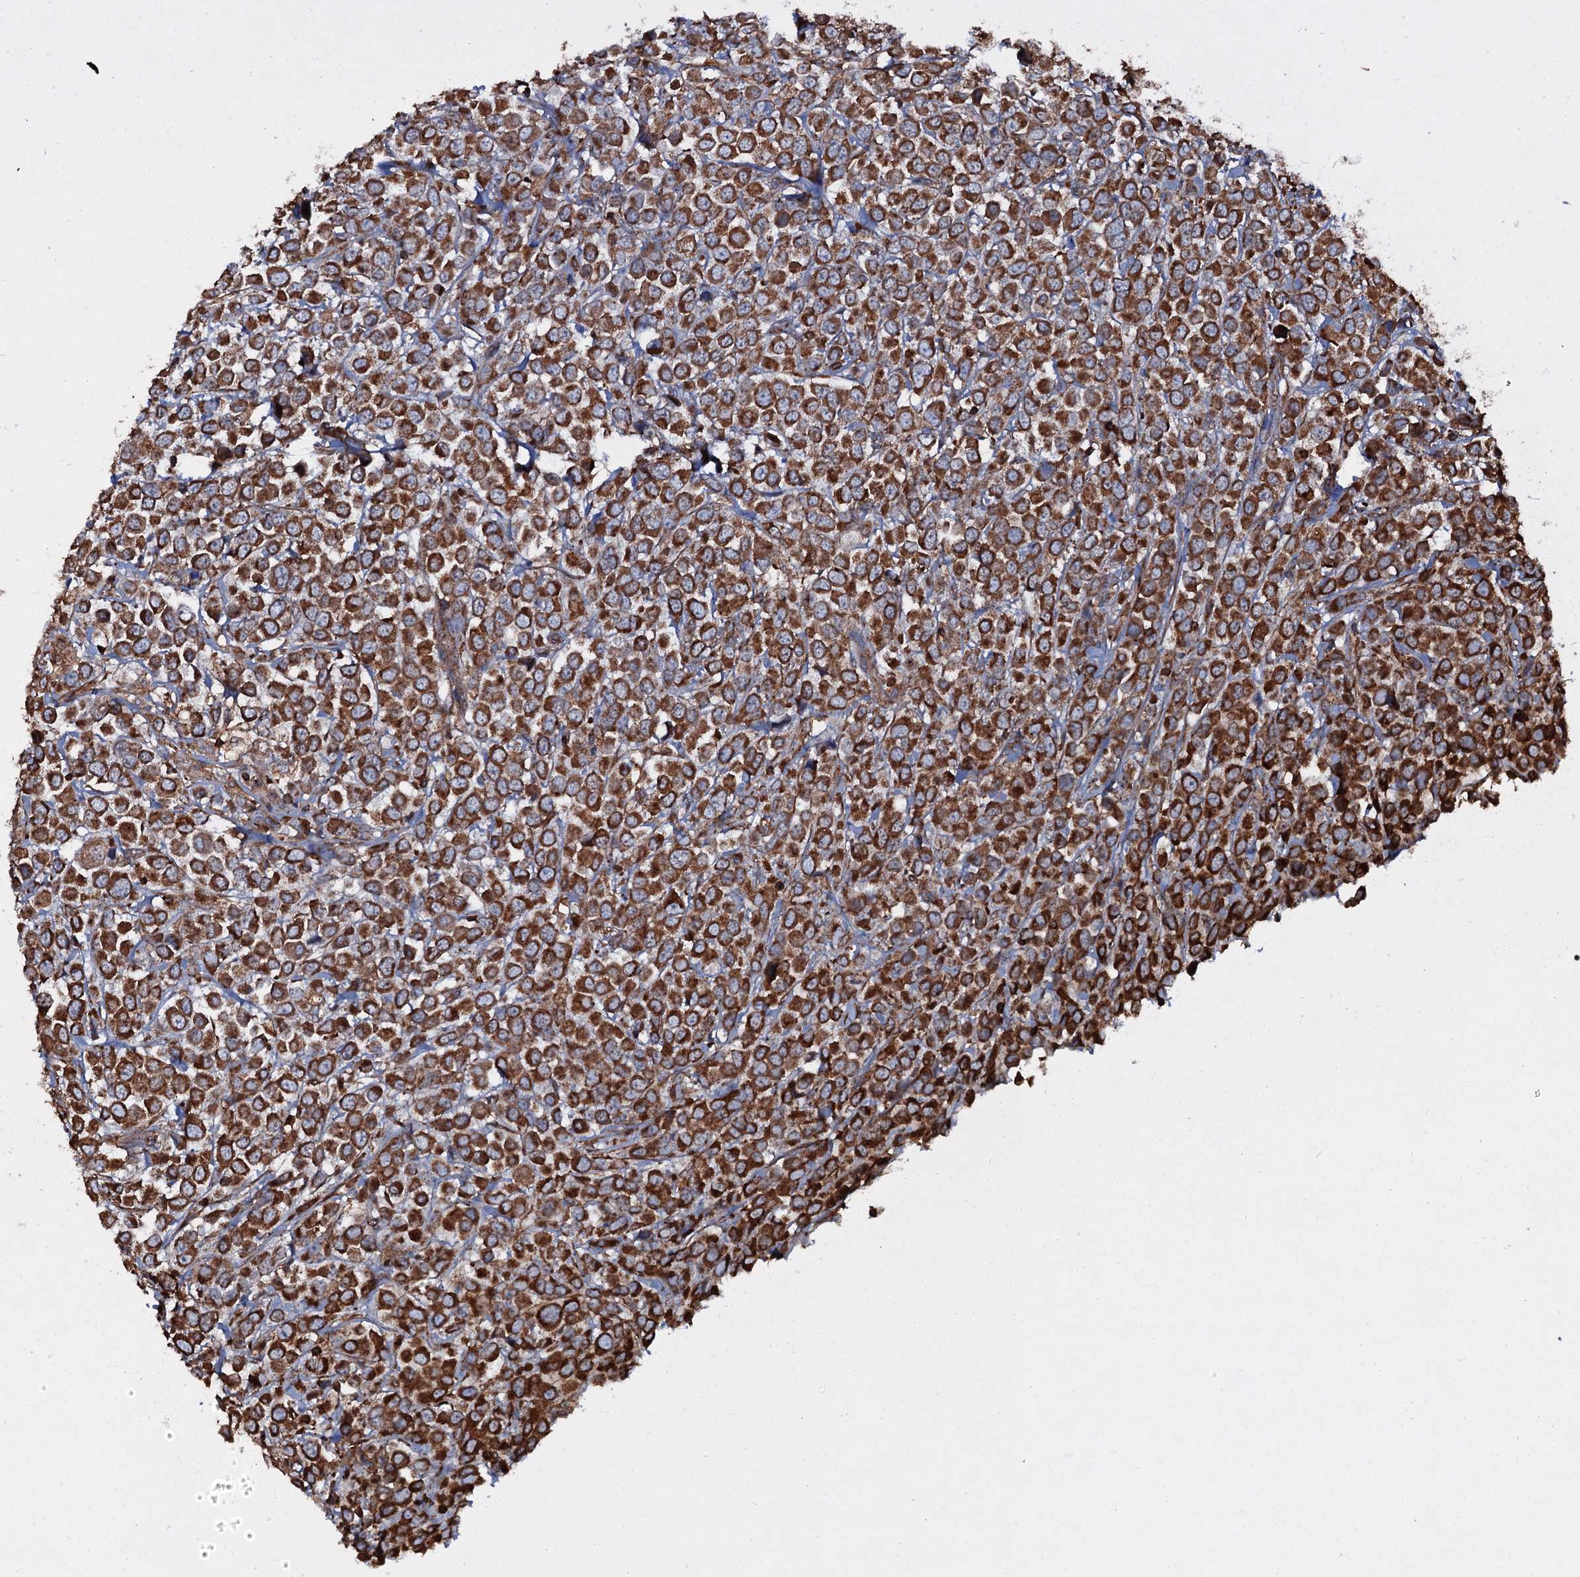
{"staining": {"intensity": "strong", "quantity": ">75%", "location": "cytoplasmic/membranous"}, "tissue": "breast cancer", "cell_type": "Tumor cells", "image_type": "cancer", "snomed": [{"axis": "morphology", "description": "Duct carcinoma"}, {"axis": "topography", "description": "Breast"}], "caption": "Immunohistochemical staining of human breast invasive ductal carcinoma reveals high levels of strong cytoplasmic/membranous protein positivity in about >75% of tumor cells.", "gene": "VWA8", "patient": {"sex": "female", "age": 61}}